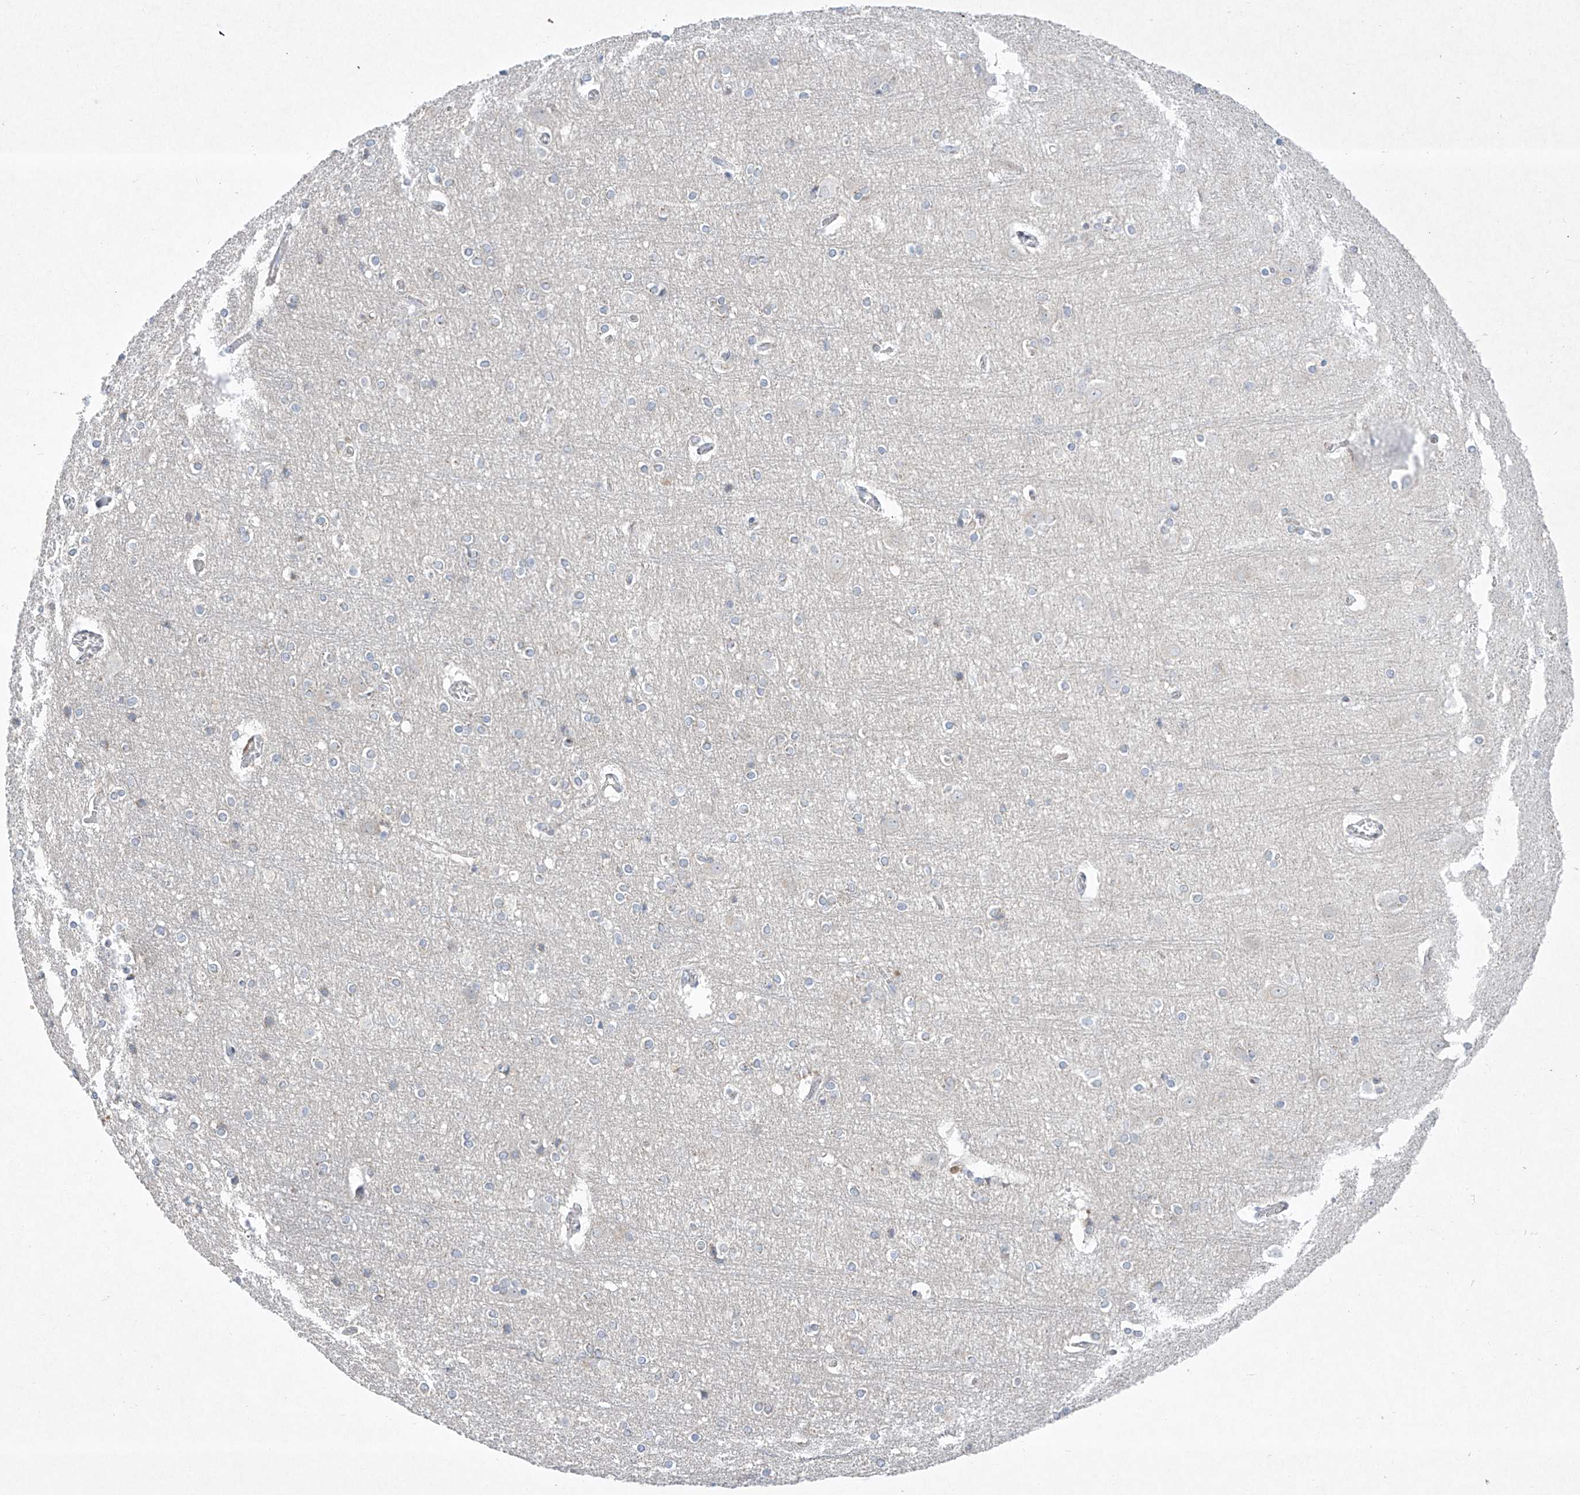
{"staining": {"intensity": "negative", "quantity": "none", "location": "none"}, "tissue": "cerebral cortex", "cell_type": "Endothelial cells", "image_type": "normal", "snomed": [{"axis": "morphology", "description": "Normal tissue, NOS"}, {"axis": "topography", "description": "Cerebral cortex"}], "caption": "Immunohistochemical staining of normal human cerebral cortex displays no significant positivity in endothelial cells.", "gene": "TJAP1", "patient": {"sex": "male", "age": 54}}